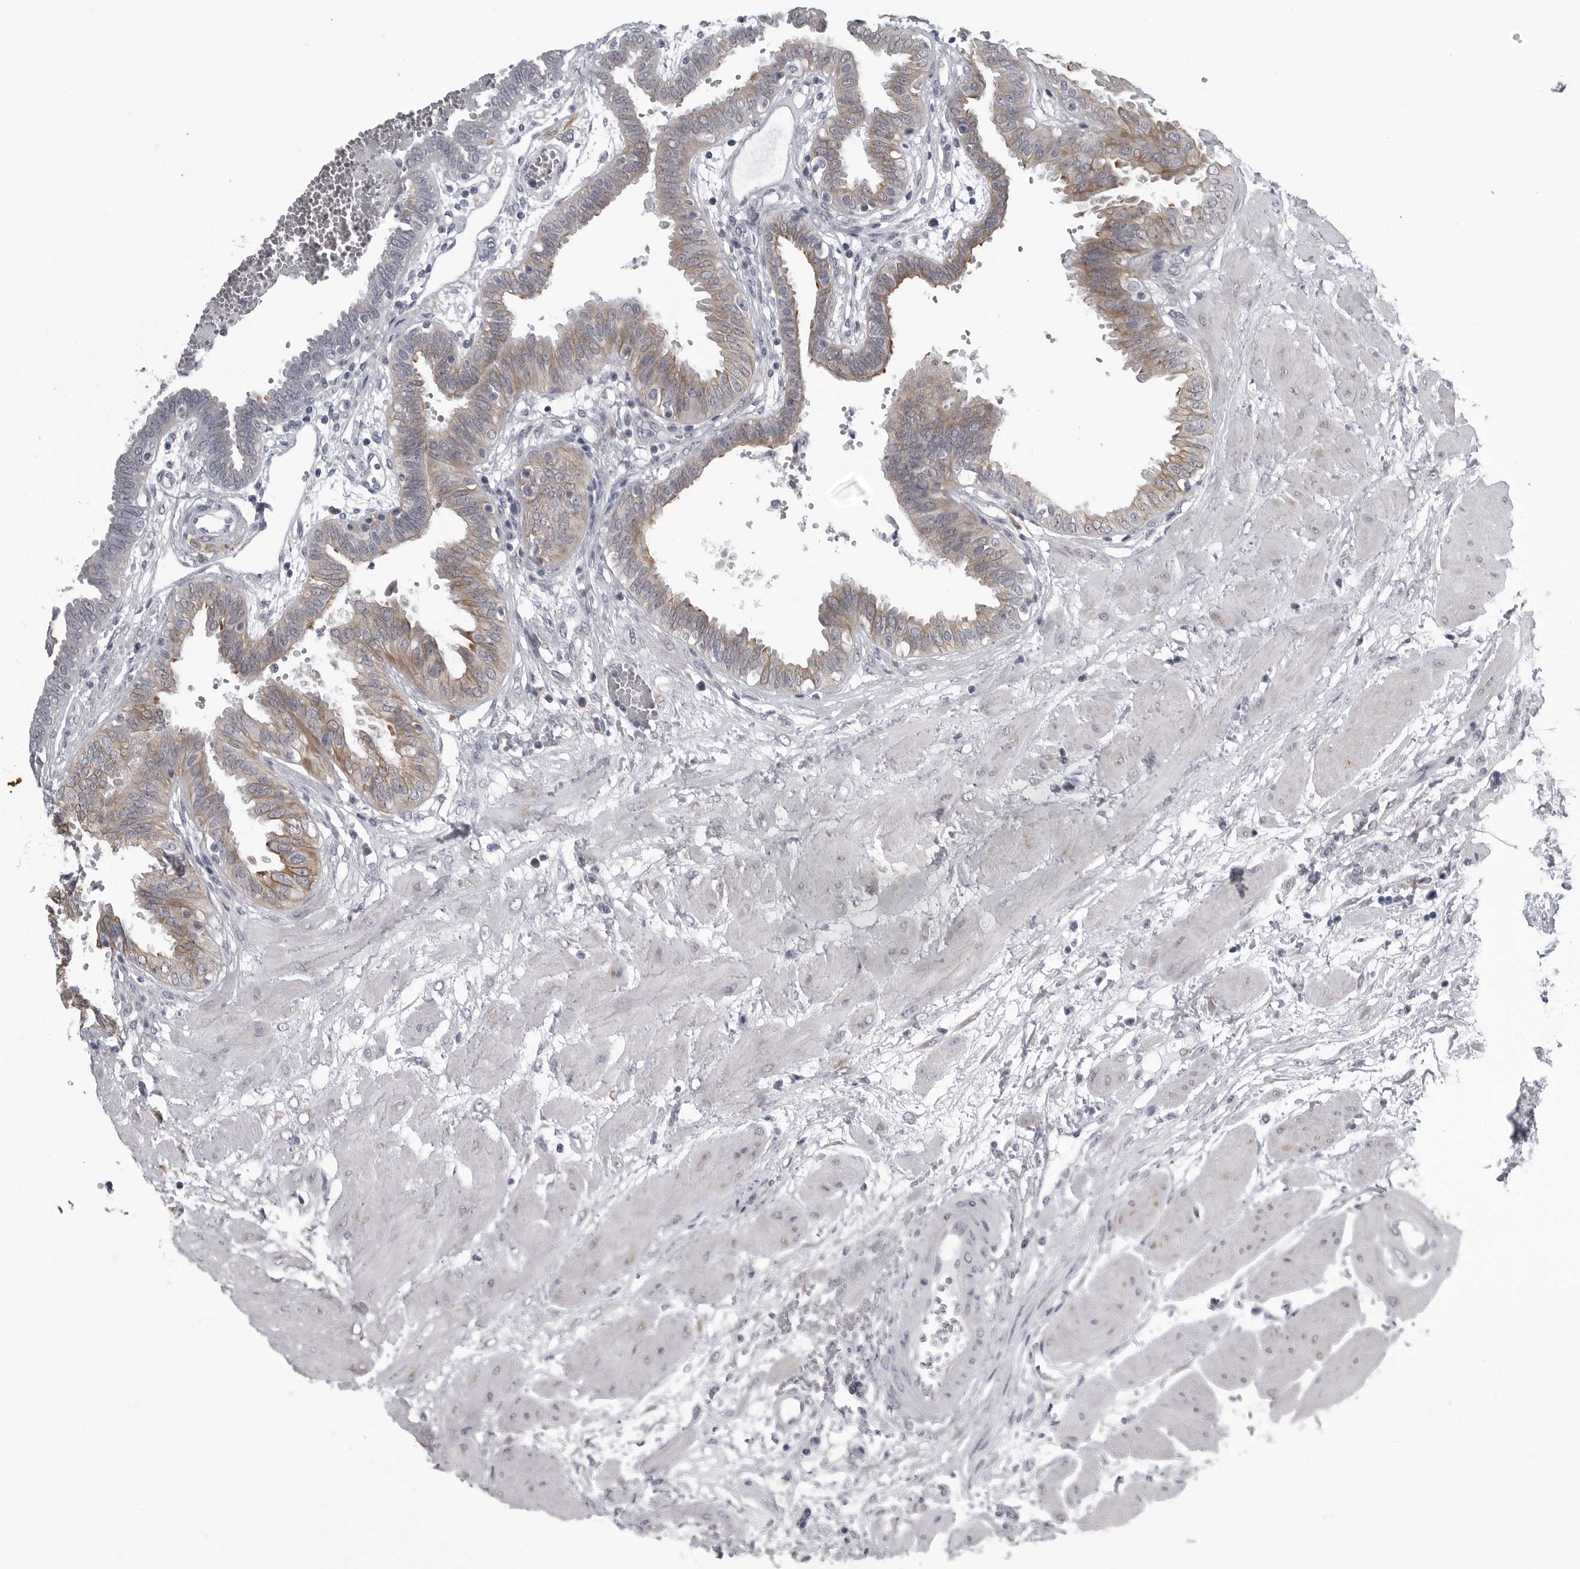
{"staining": {"intensity": "moderate", "quantity": "25%-75%", "location": "cytoplasmic/membranous"}, "tissue": "fallopian tube", "cell_type": "Glandular cells", "image_type": "normal", "snomed": [{"axis": "morphology", "description": "Normal tissue, NOS"}, {"axis": "topography", "description": "Fallopian tube"}, {"axis": "topography", "description": "Placenta"}], "caption": "High-power microscopy captured an immunohistochemistry (IHC) histopathology image of benign fallopian tube, revealing moderate cytoplasmic/membranous positivity in about 25%-75% of glandular cells.", "gene": "MYOC", "patient": {"sex": "female", "age": 32}}